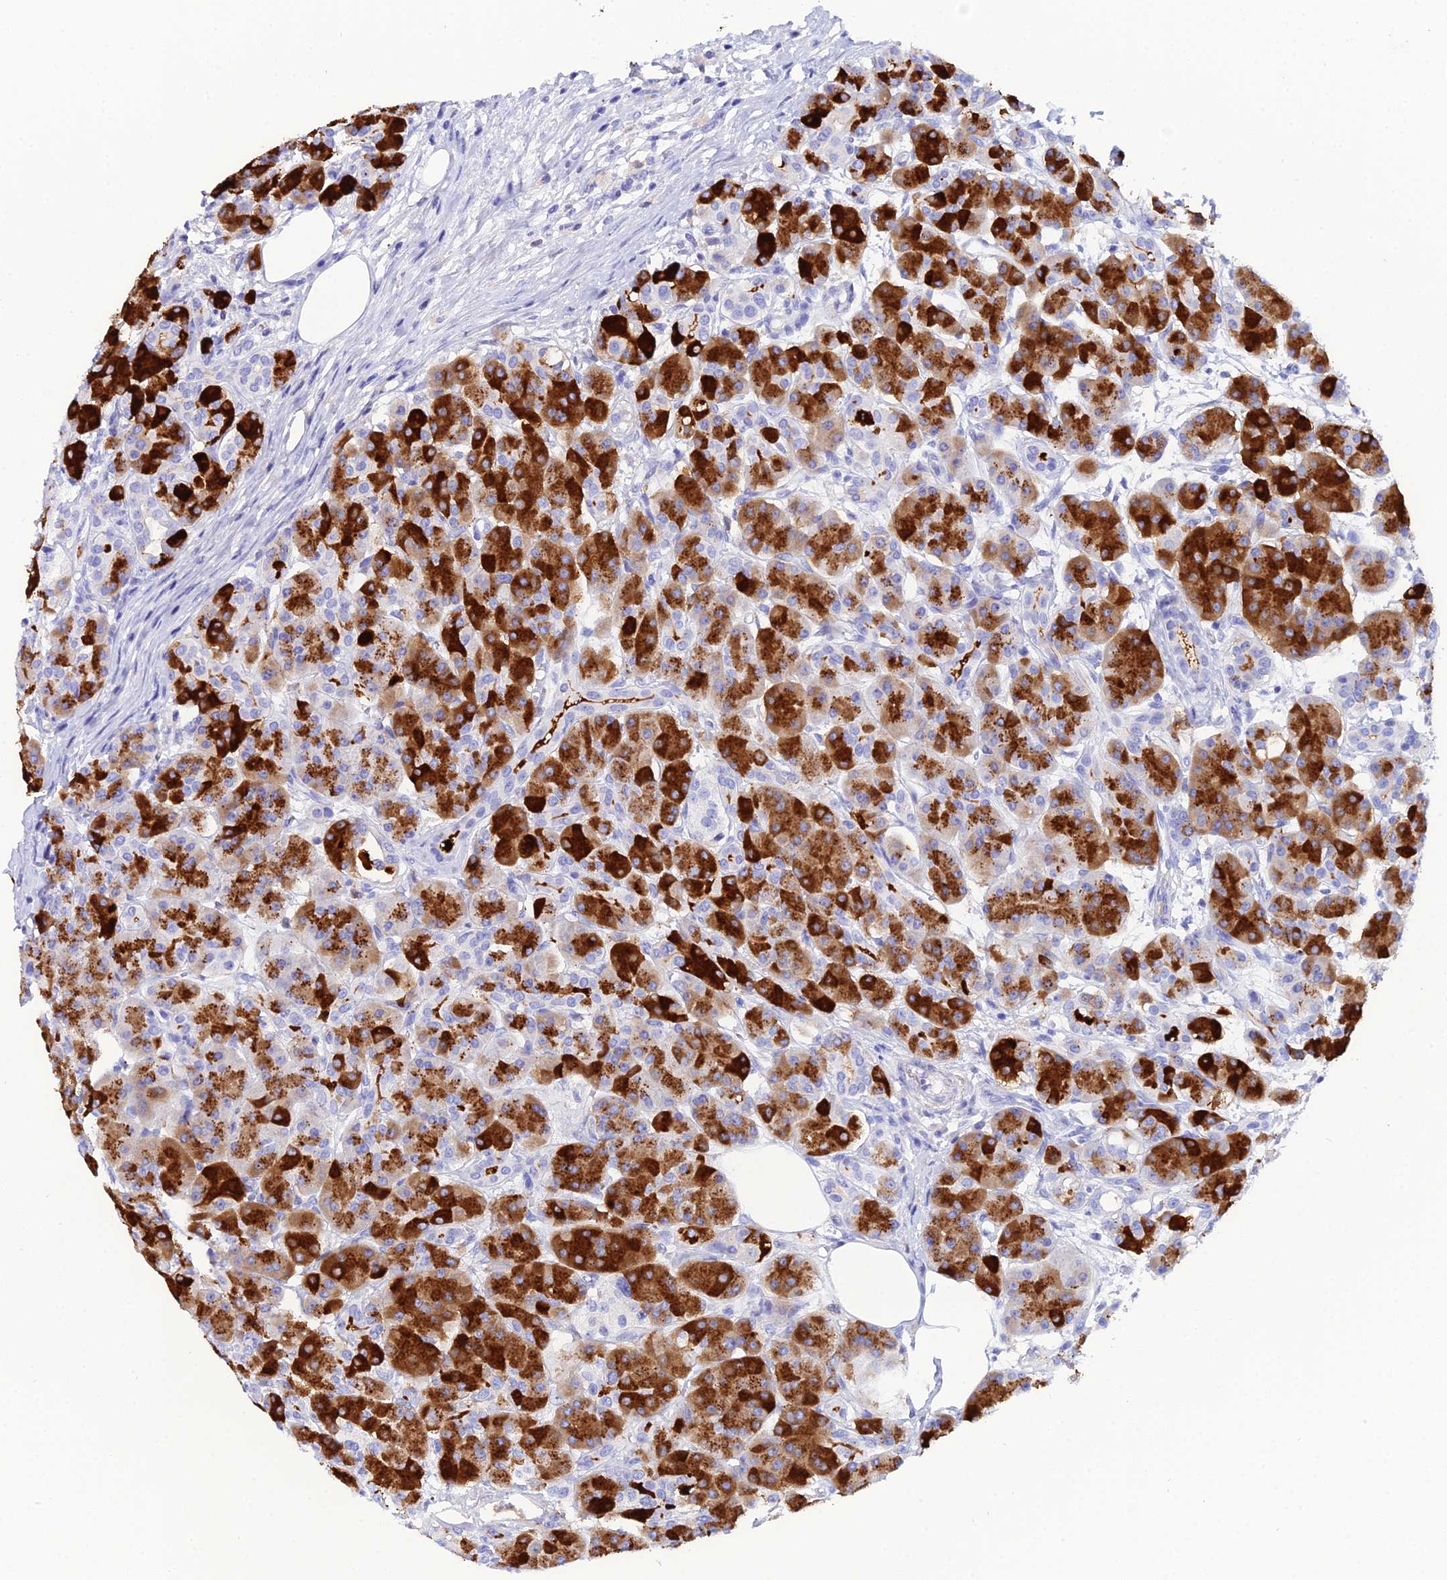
{"staining": {"intensity": "strong", "quantity": "25%-75%", "location": "cytoplasmic/membranous"}, "tissue": "pancreas", "cell_type": "Exocrine glandular cells", "image_type": "normal", "snomed": [{"axis": "morphology", "description": "Normal tissue, NOS"}, {"axis": "topography", "description": "Pancreas"}], "caption": "A micrograph of pancreas stained for a protein reveals strong cytoplasmic/membranous brown staining in exocrine glandular cells. Immunohistochemistry stains the protein of interest in brown and the nuclei are stained blue.", "gene": "CELA3A", "patient": {"sex": "male", "age": 63}}